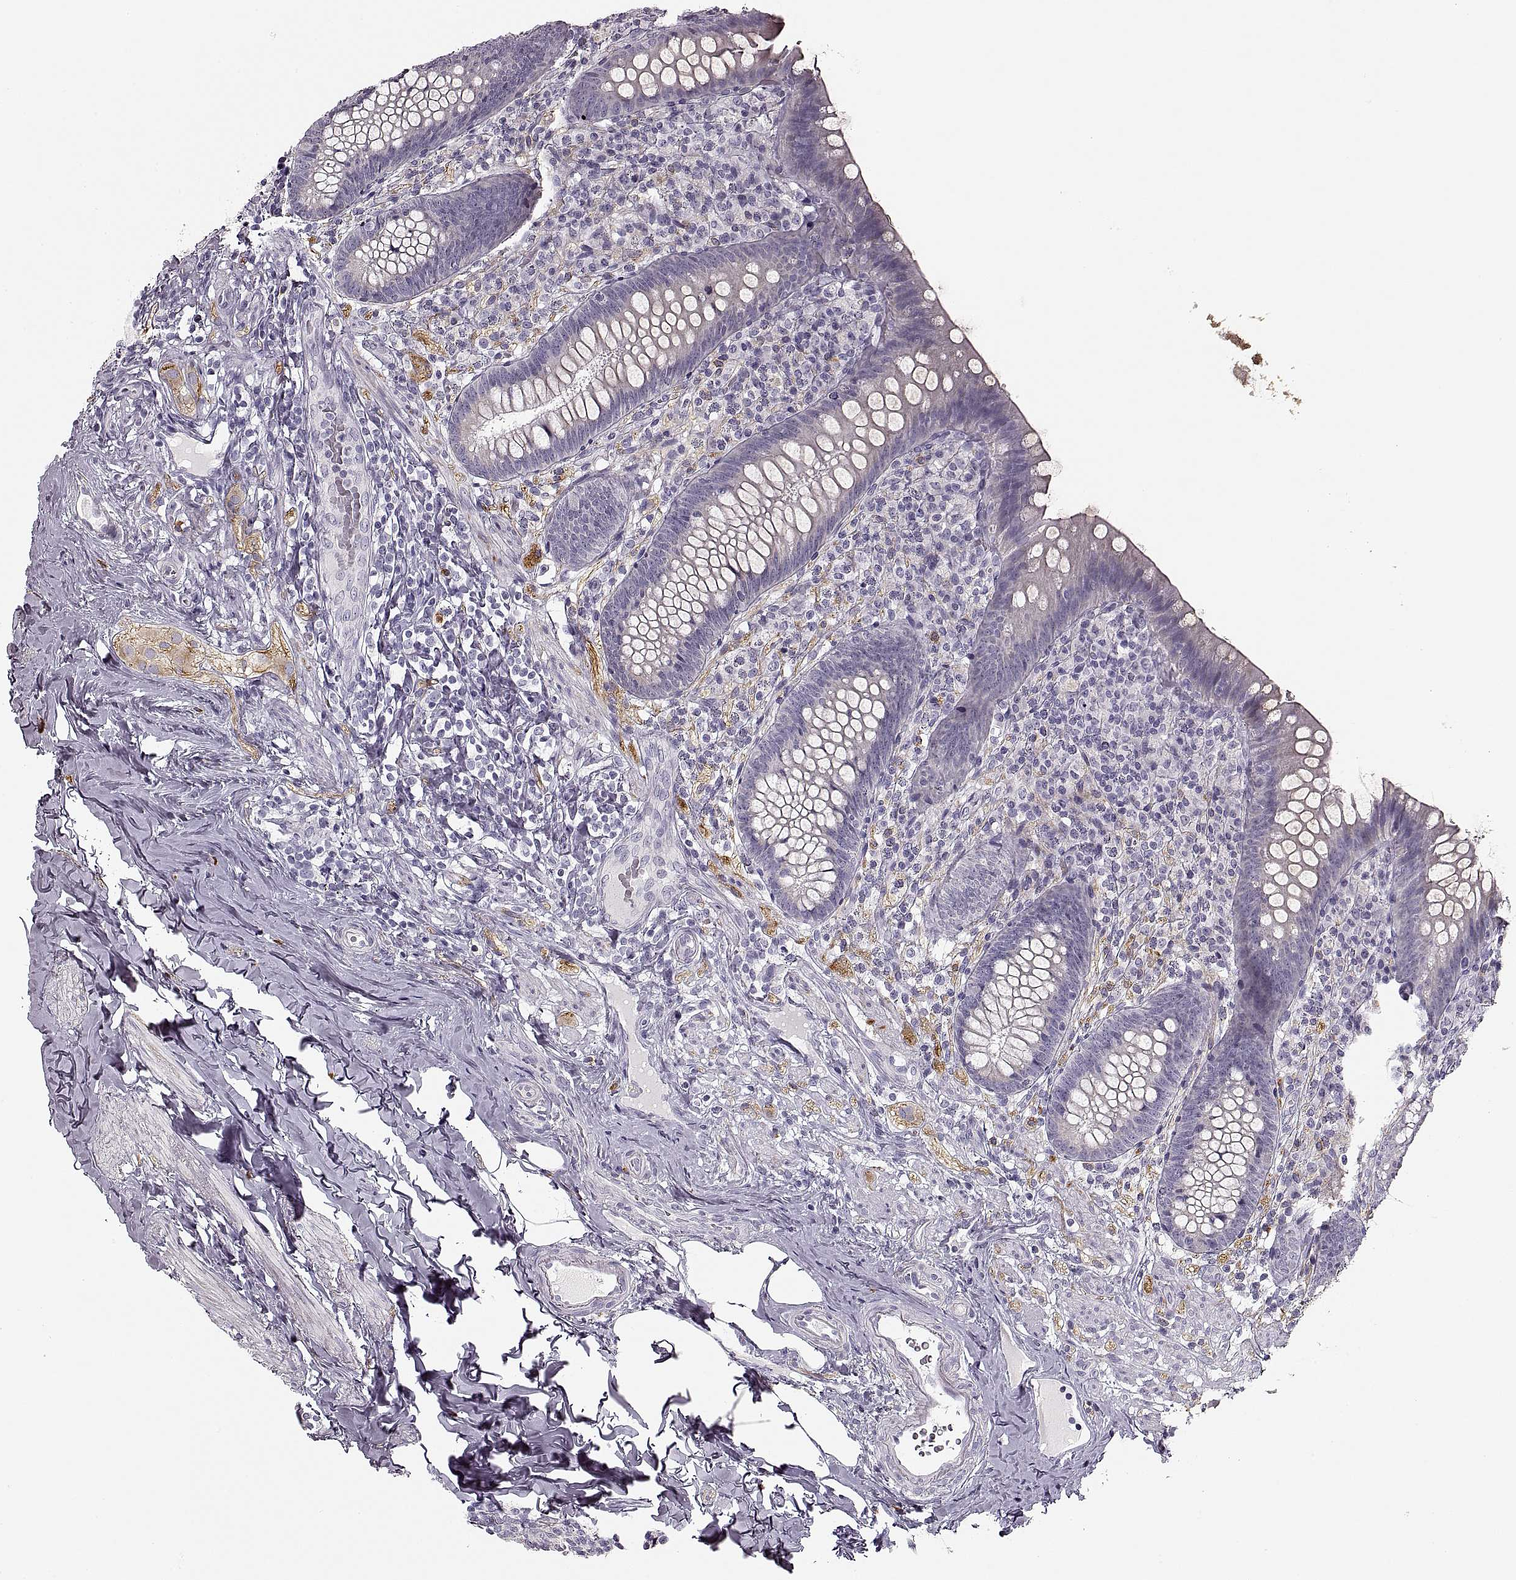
{"staining": {"intensity": "negative", "quantity": "none", "location": "none"}, "tissue": "appendix", "cell_type": "Glandular cells", "image_type": "normal", "snomed": [{"axis": "morphology", "description": "Normal tissue, NOS"}, {"axis": "topography", "description": "Appendix"}], "caption": "Glandular cells show no significant protein positivity in normal appendix.", "gene": "CNTN1", "patient": {"sex": "male", "age": 47}}